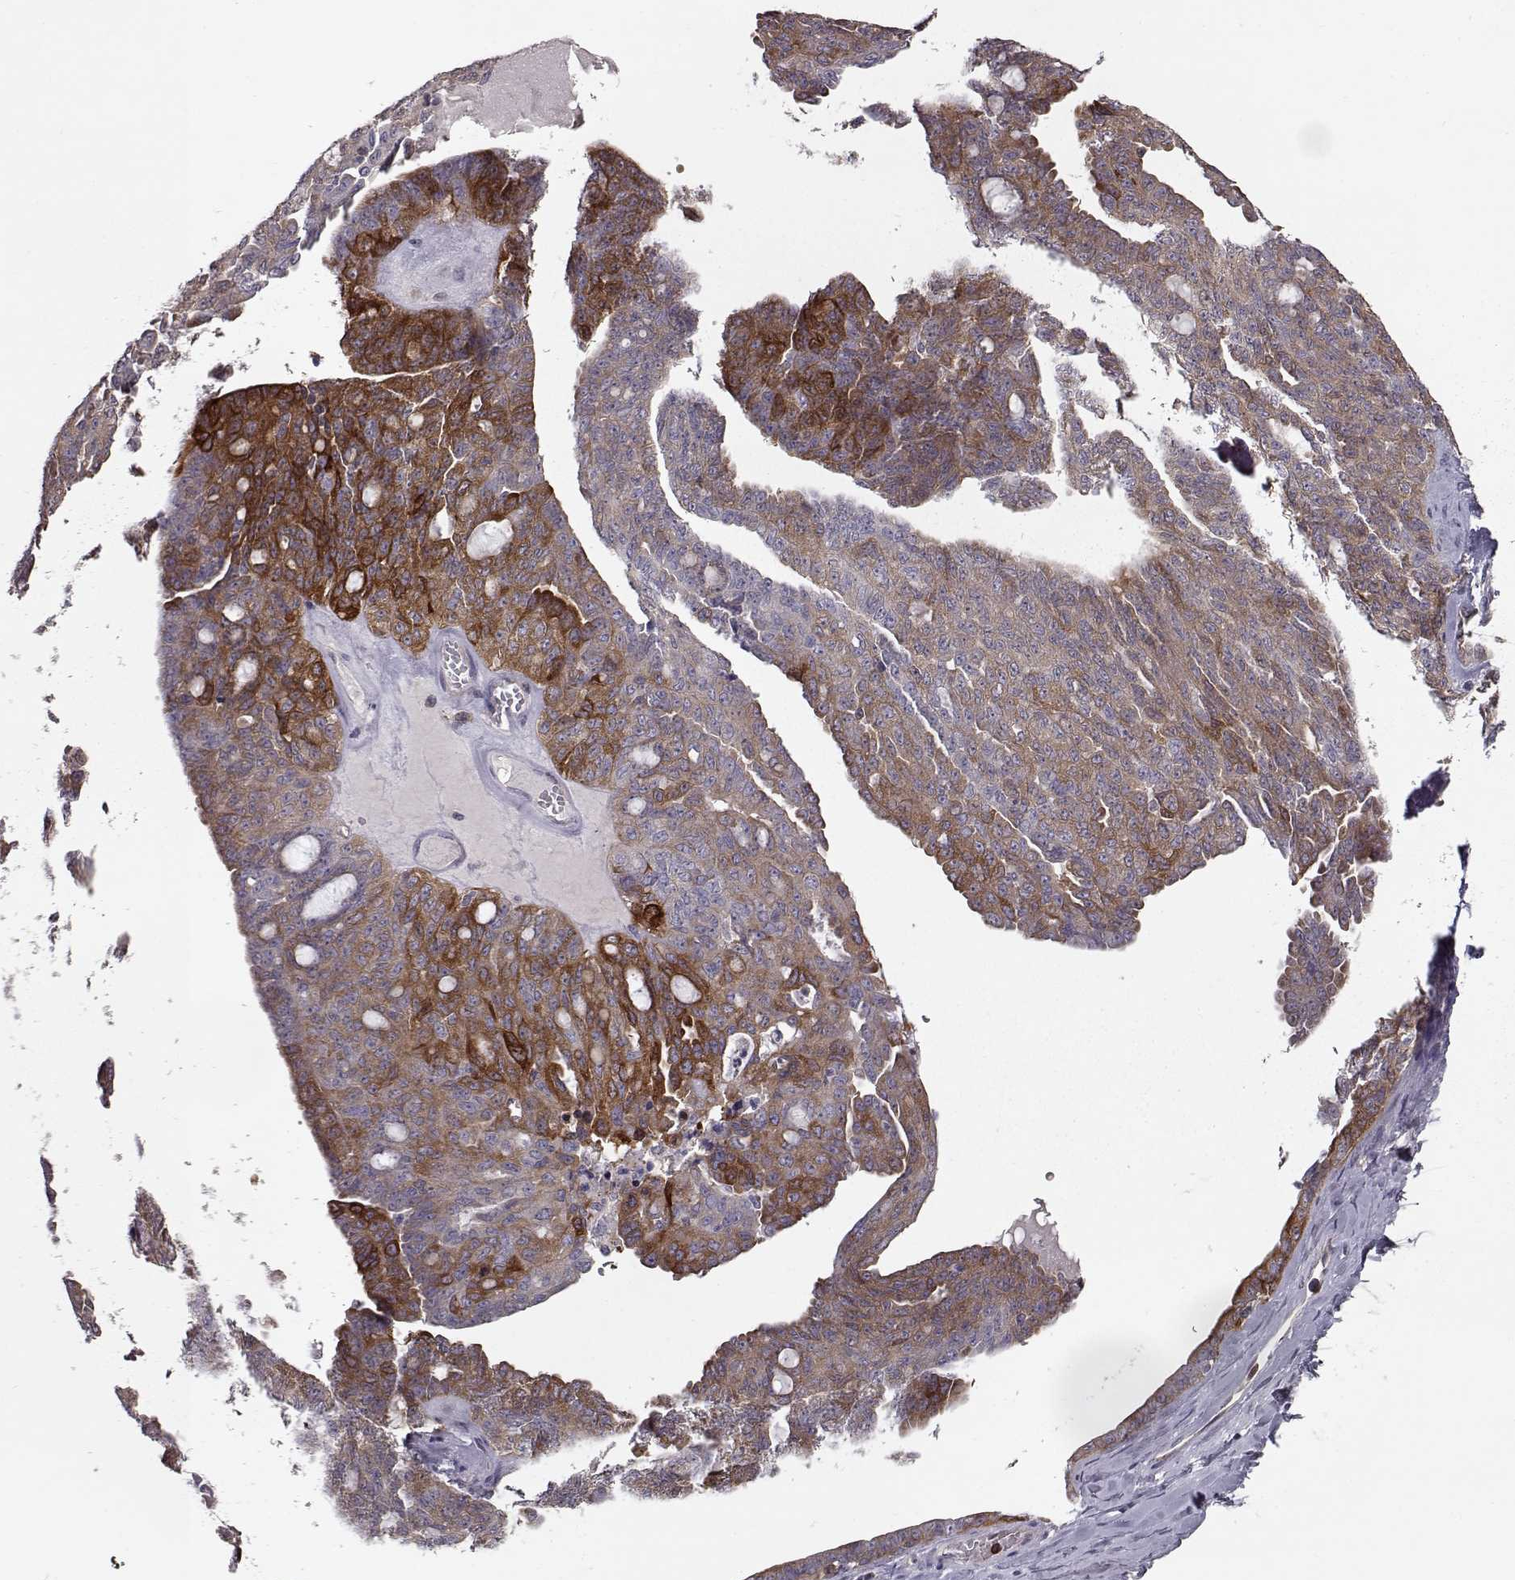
{"staining": {"intensity": "moderate", "quantity": ">75%", "location": "cytoplasmic/membranous"}, "tissue": "ovarian cancer", "cell_type": "Tumor cells", "image_type": "cancer", "snomed": [{"axis": "morphology", "description": "Cystadenocarcinoma, serous, NOS"}, {"axis": "topography", "description": "Ovary"}], "caption": "High-magnification brightfield microscopy of ovarian cancer stained with DAB (brown) and counterstained with hematoxylin (blue). tumor cells exhibit moderate cytoplasmic/membranous positivity is appreciated in about>75% of cells.", "gene": "RANBP1", "patient": {"sex": "female", "age": 71}}